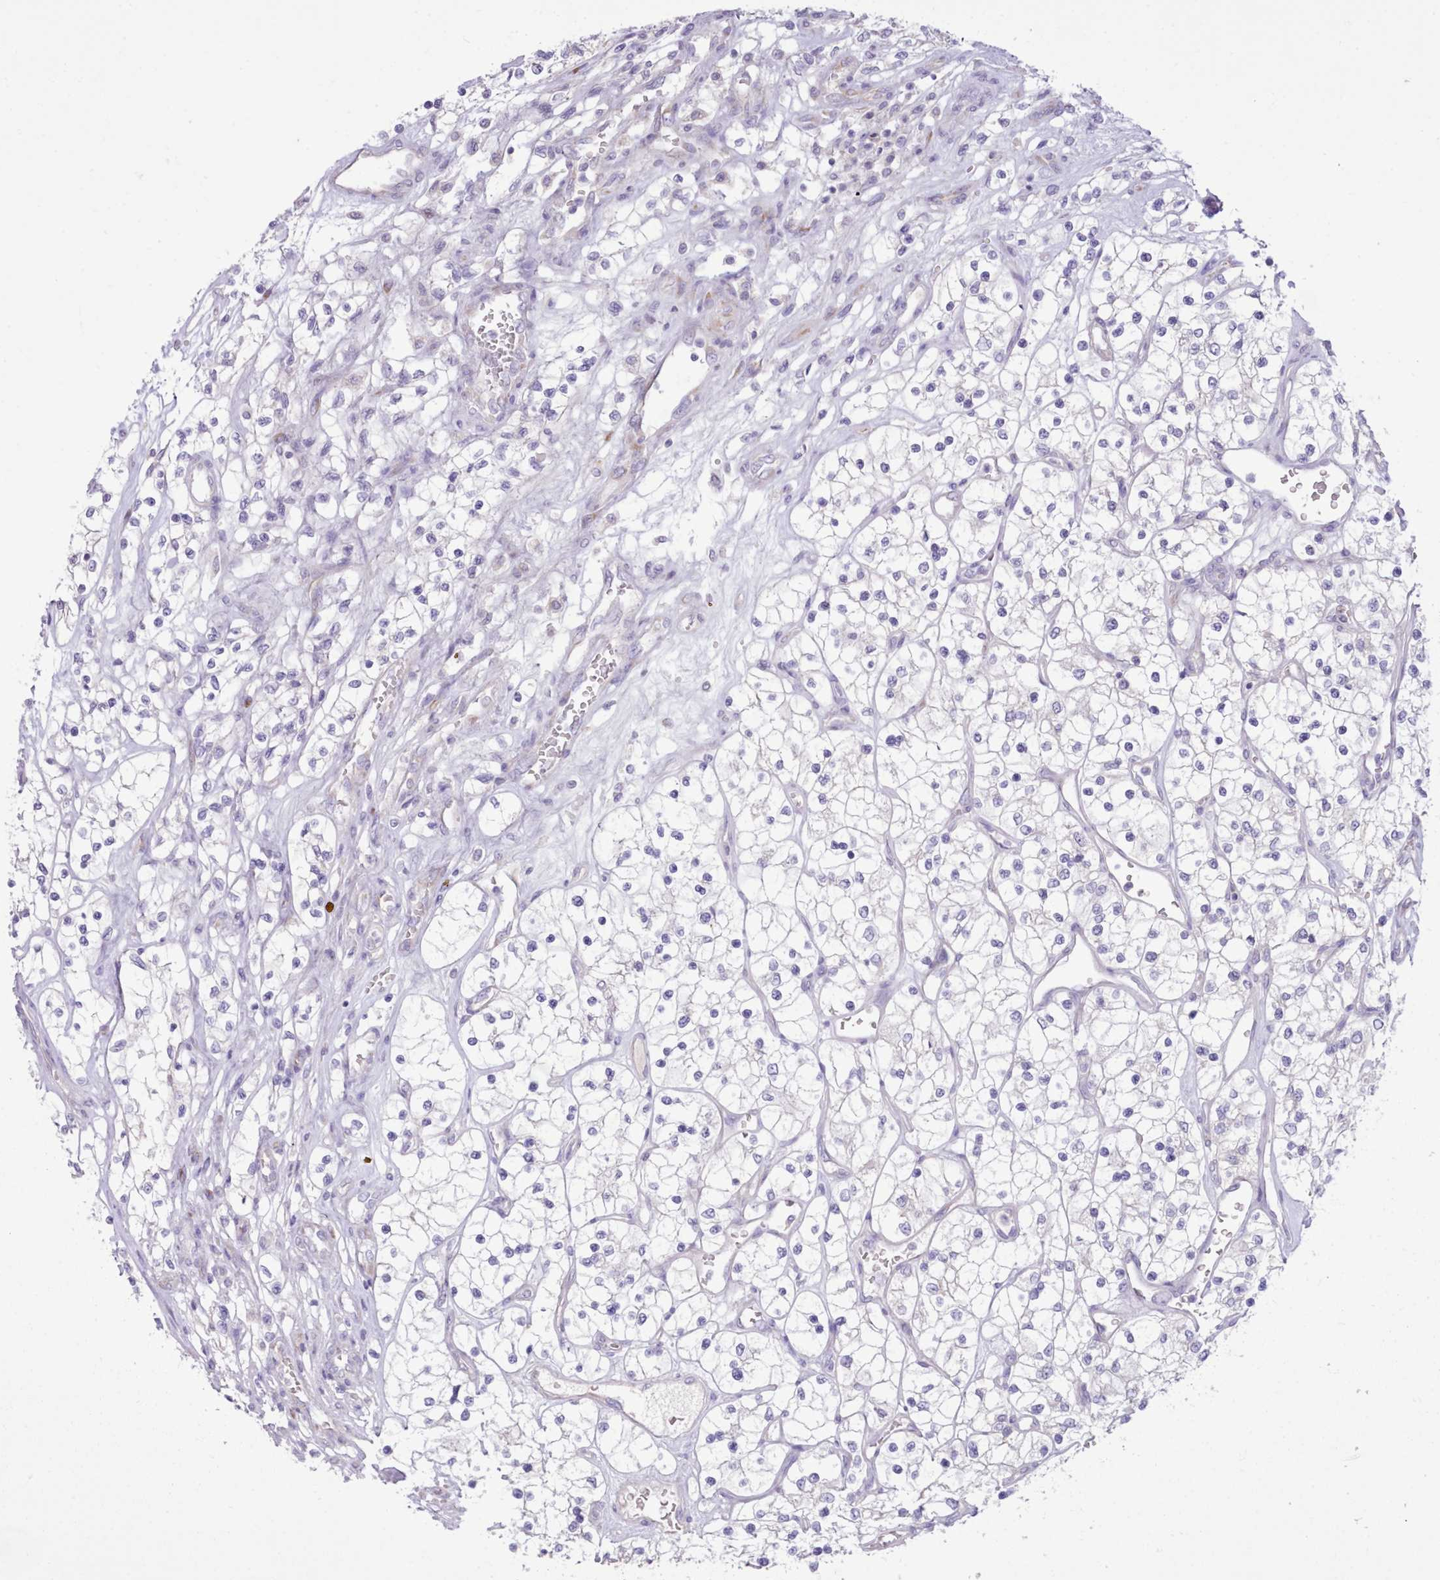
{"staining": {"intensity": "negative", "quantity": "none", "location": "none"}, "tissue": "renal cancer", "cell_type": "Tumor cells", "image_type": "cancer", "snomed": [{"axis": "morphology", "description": "Adenocarcinoma, NOS"}, {"axis": "topography", "description": "Kidney"}], "caption": "This is a micrograph of immunohistochemistry staining of adenocarcinoma (renal), which shows no positivity in tumor cells.", "gene": "CCL1", "patient": {"sex": "female", "age": 69}}